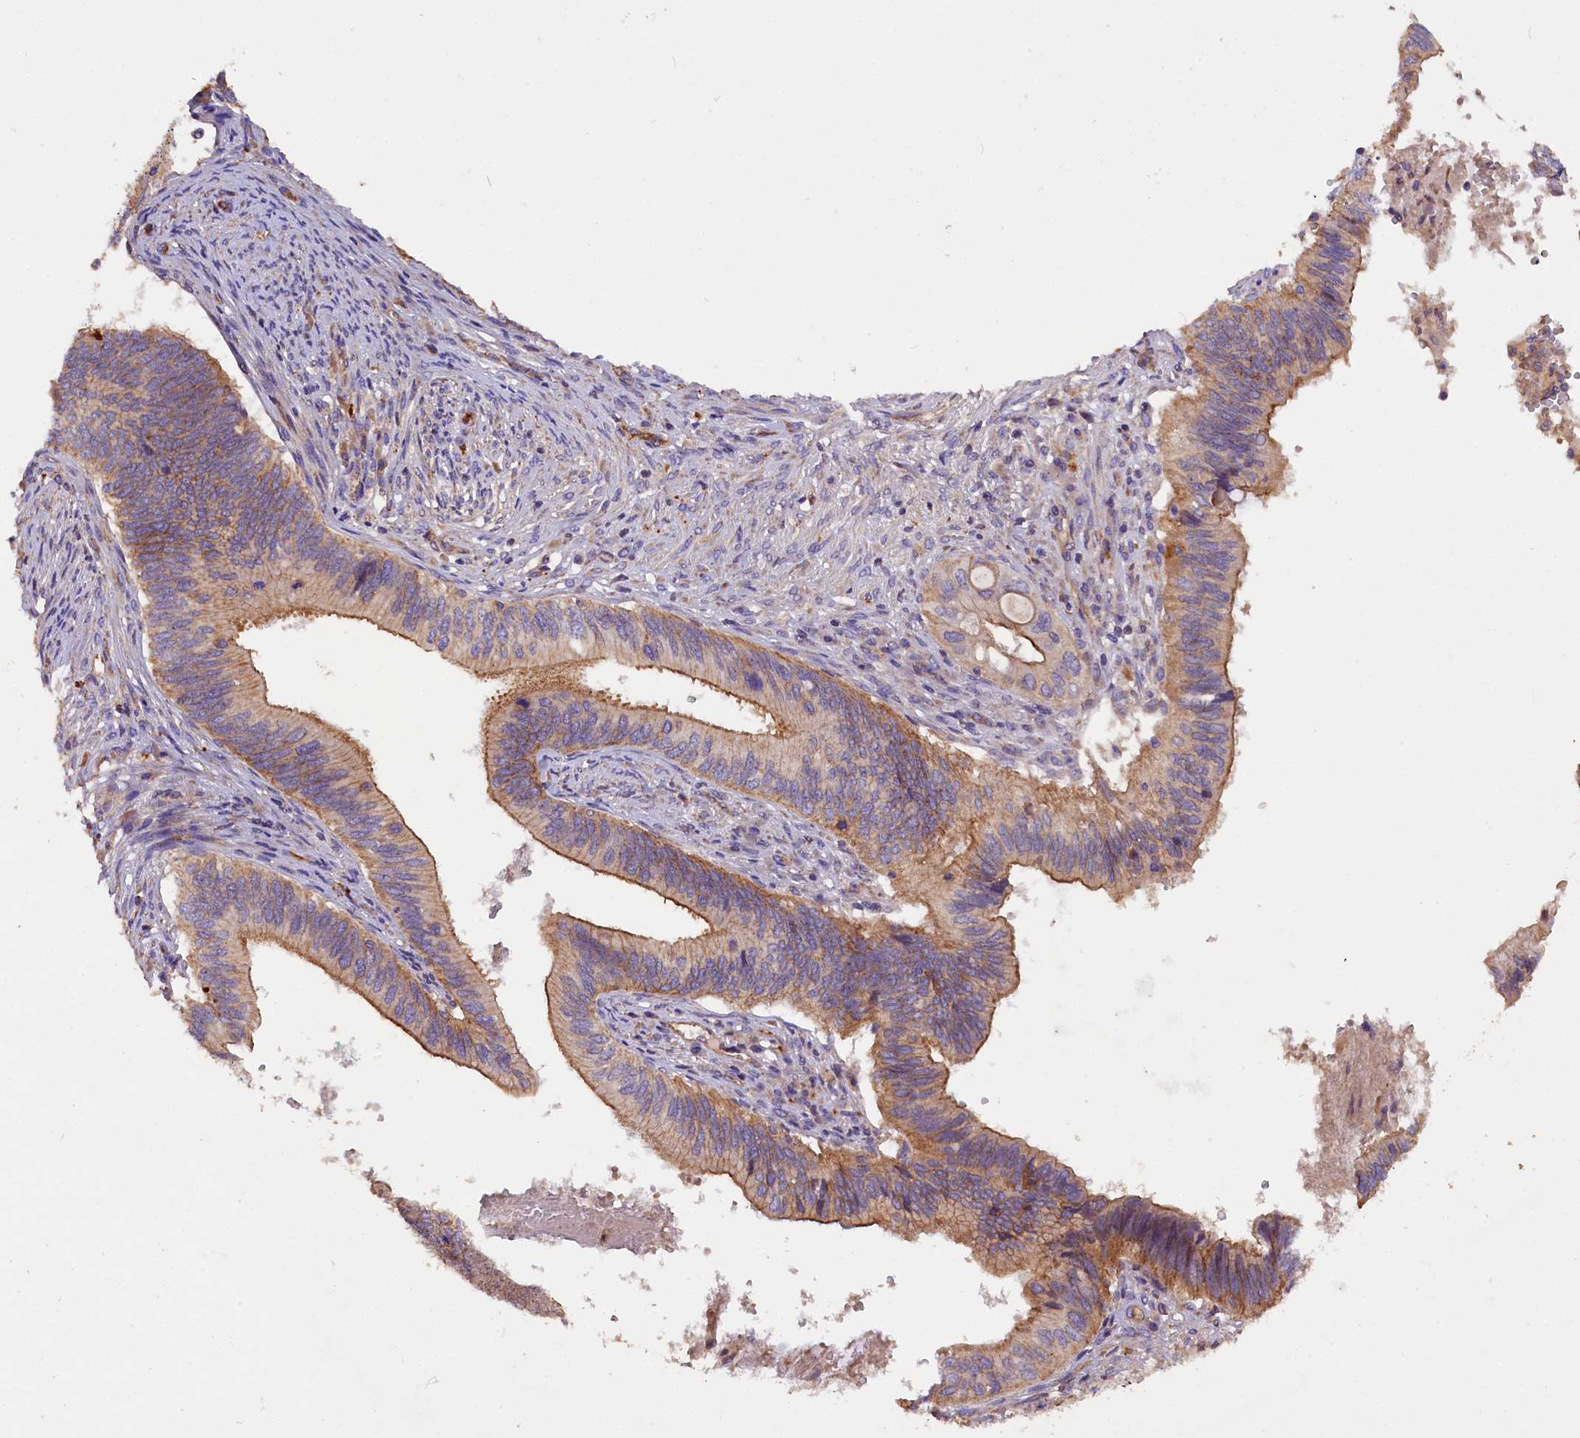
{"staining": {"intensity": "moderate", "quantity": ">75%", "location": "cytoplasmic/membranous"}, "tissue": "cervical cancer", "cell_type": "Tumor cells", "image_type": "cancer", "snomed": [{"axis": "morphology", "description": "Adenocarcinoma, NOS"}, {"axis": "topography", "description": "Cervix"}], "caption": "Cervical cancer (adenocarcinoma) stained with a protein marker demonstrates moderate staining in tumor cells.", "gene": "ERMARD", "patient": {"sex": "female", "age": 42}}